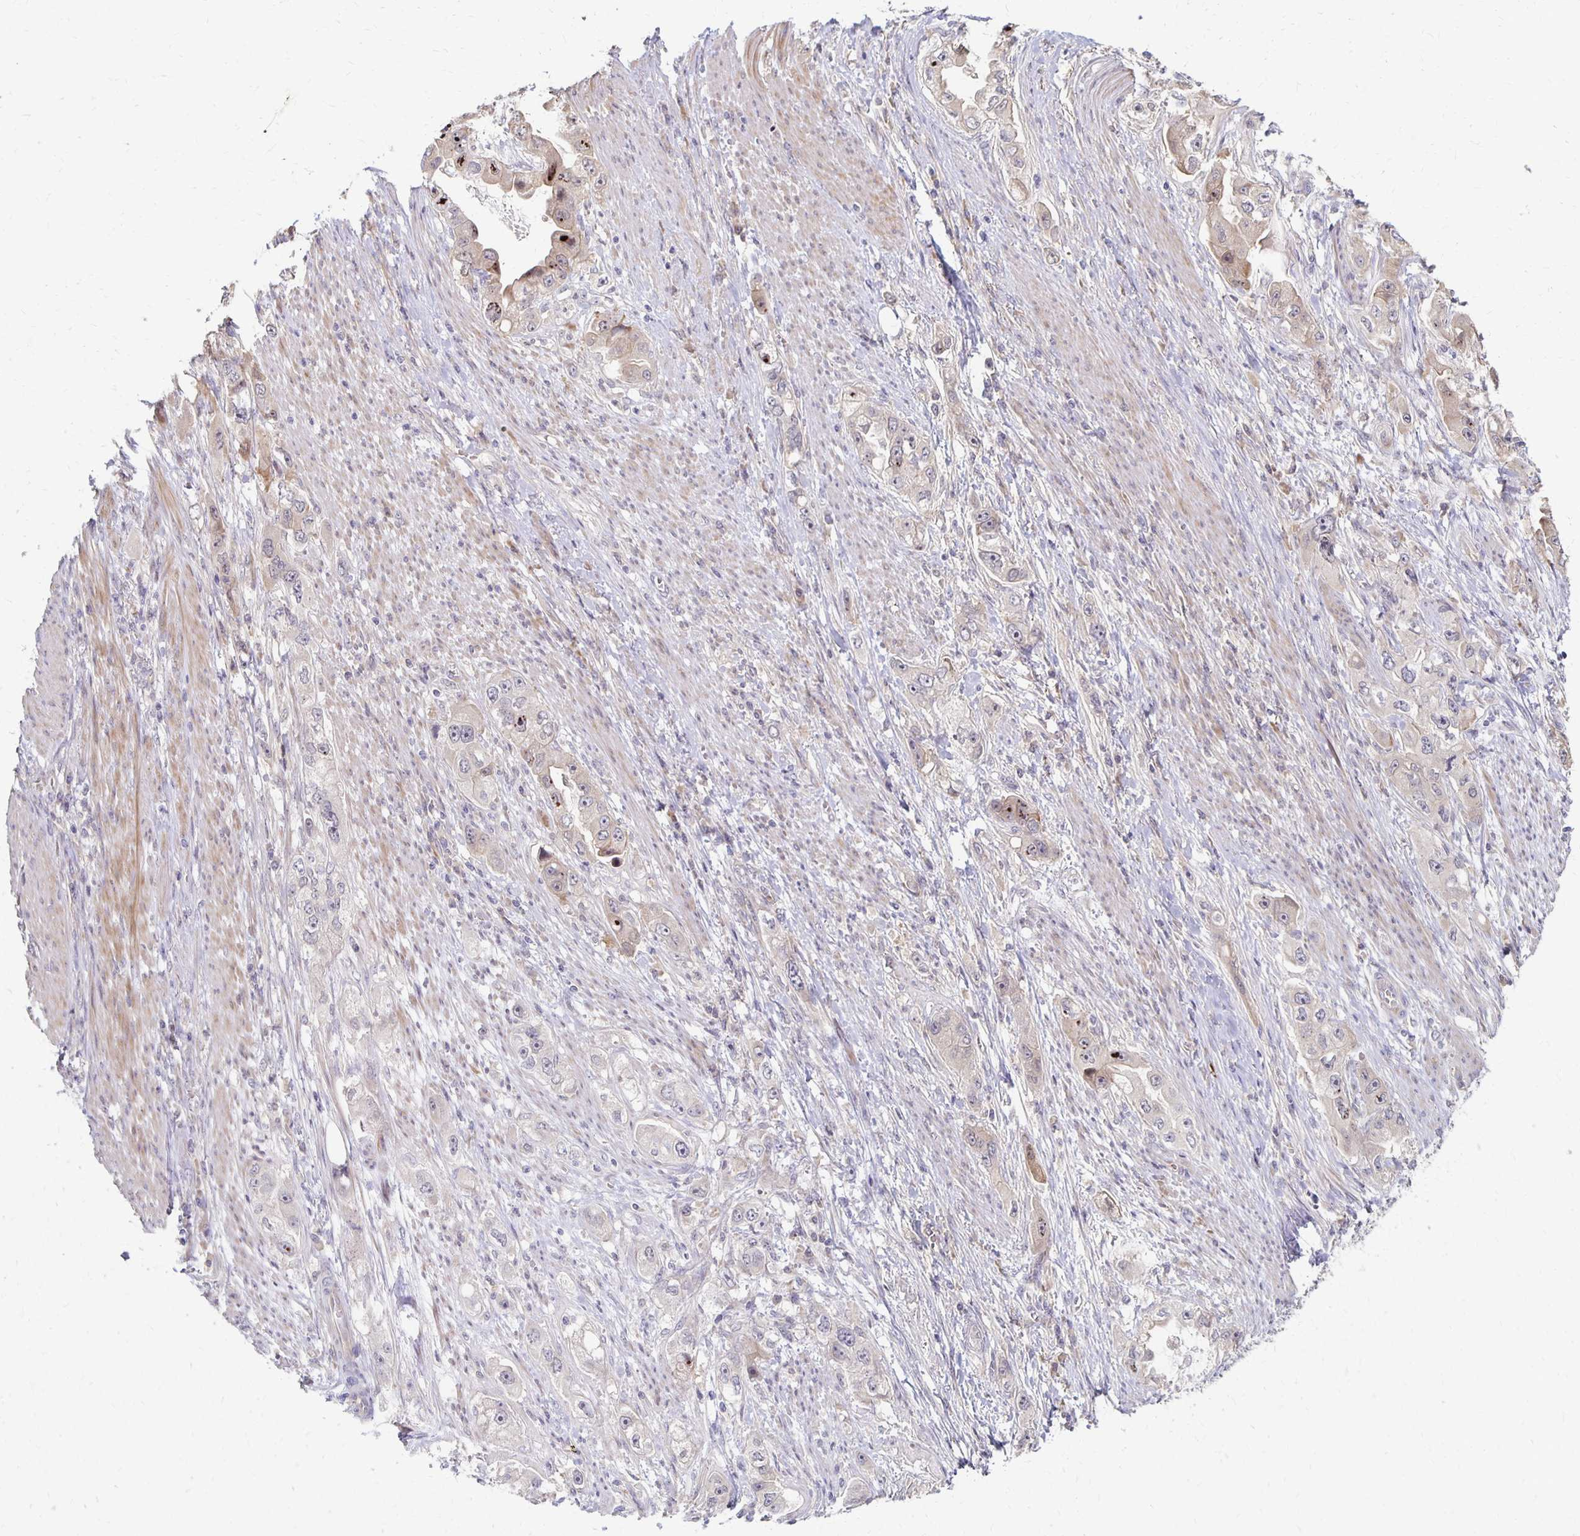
{"staining": {"intensity": "strong", "quantity": "<25%", "location": "cytoplasmic/membranous"}, "tissue": "stomach cancer", "cell_type": "Tumor cells", "image_type": "cancer", "snomed": [{"axis": "morphology", "description": "Adenocarcinoma, NOS"}, {"axis": "topography", "description": "Stomach, lower"}], "caption": "Stomach adenocarcinoma stained with a protein marker reveals strong staining in tumor cells.", "gene": "PRKCB", "patient": {"sex": "female", "age": 93}}